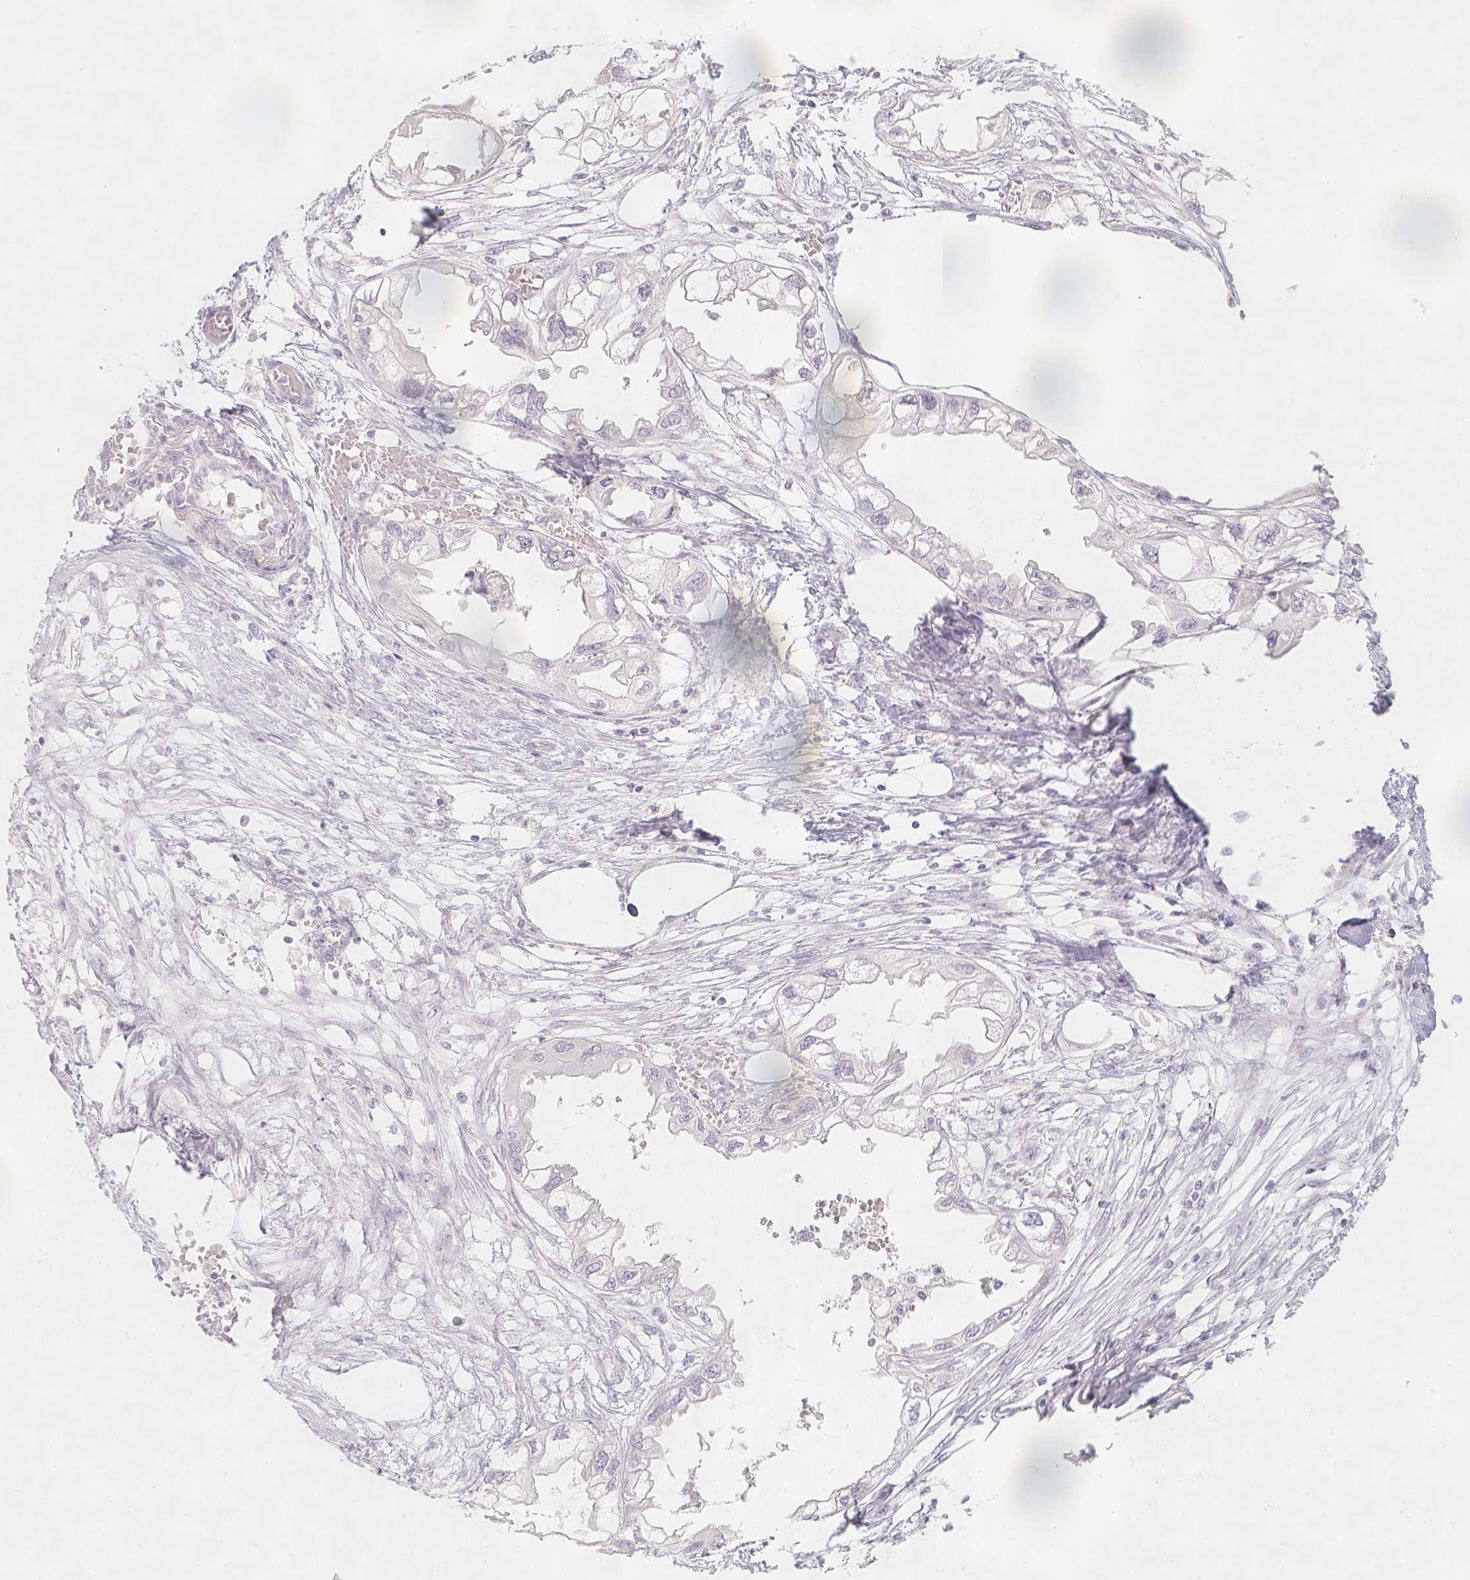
{"staining": {"intensity": "negative", "quantity": "none", "location": "none"}, "tissue": "endometrial cancer", "cell_type": "Tumor cells", "image_type": "cancer", "snomed": [{"axis": "morphology", "description": "Adenocarcinoma, NOS"}, {"axis": "morphology", "description": "Adenocarcinoma, metastatic, NOS"}, {"axis": "topography", "description": "Adipose tissue"}, {"axis": "topography", "description": "Endometrium"}], "caption": "Immunohistochemistry photomicrograph of neoplastic tissue: endometrial cancer stained with DAB (3,3'-diaminobenzidine) displays no significant protein staining in tumor cells.", "gene": "SLC18A1", "patient": {"sex": "female", "age": 67}}